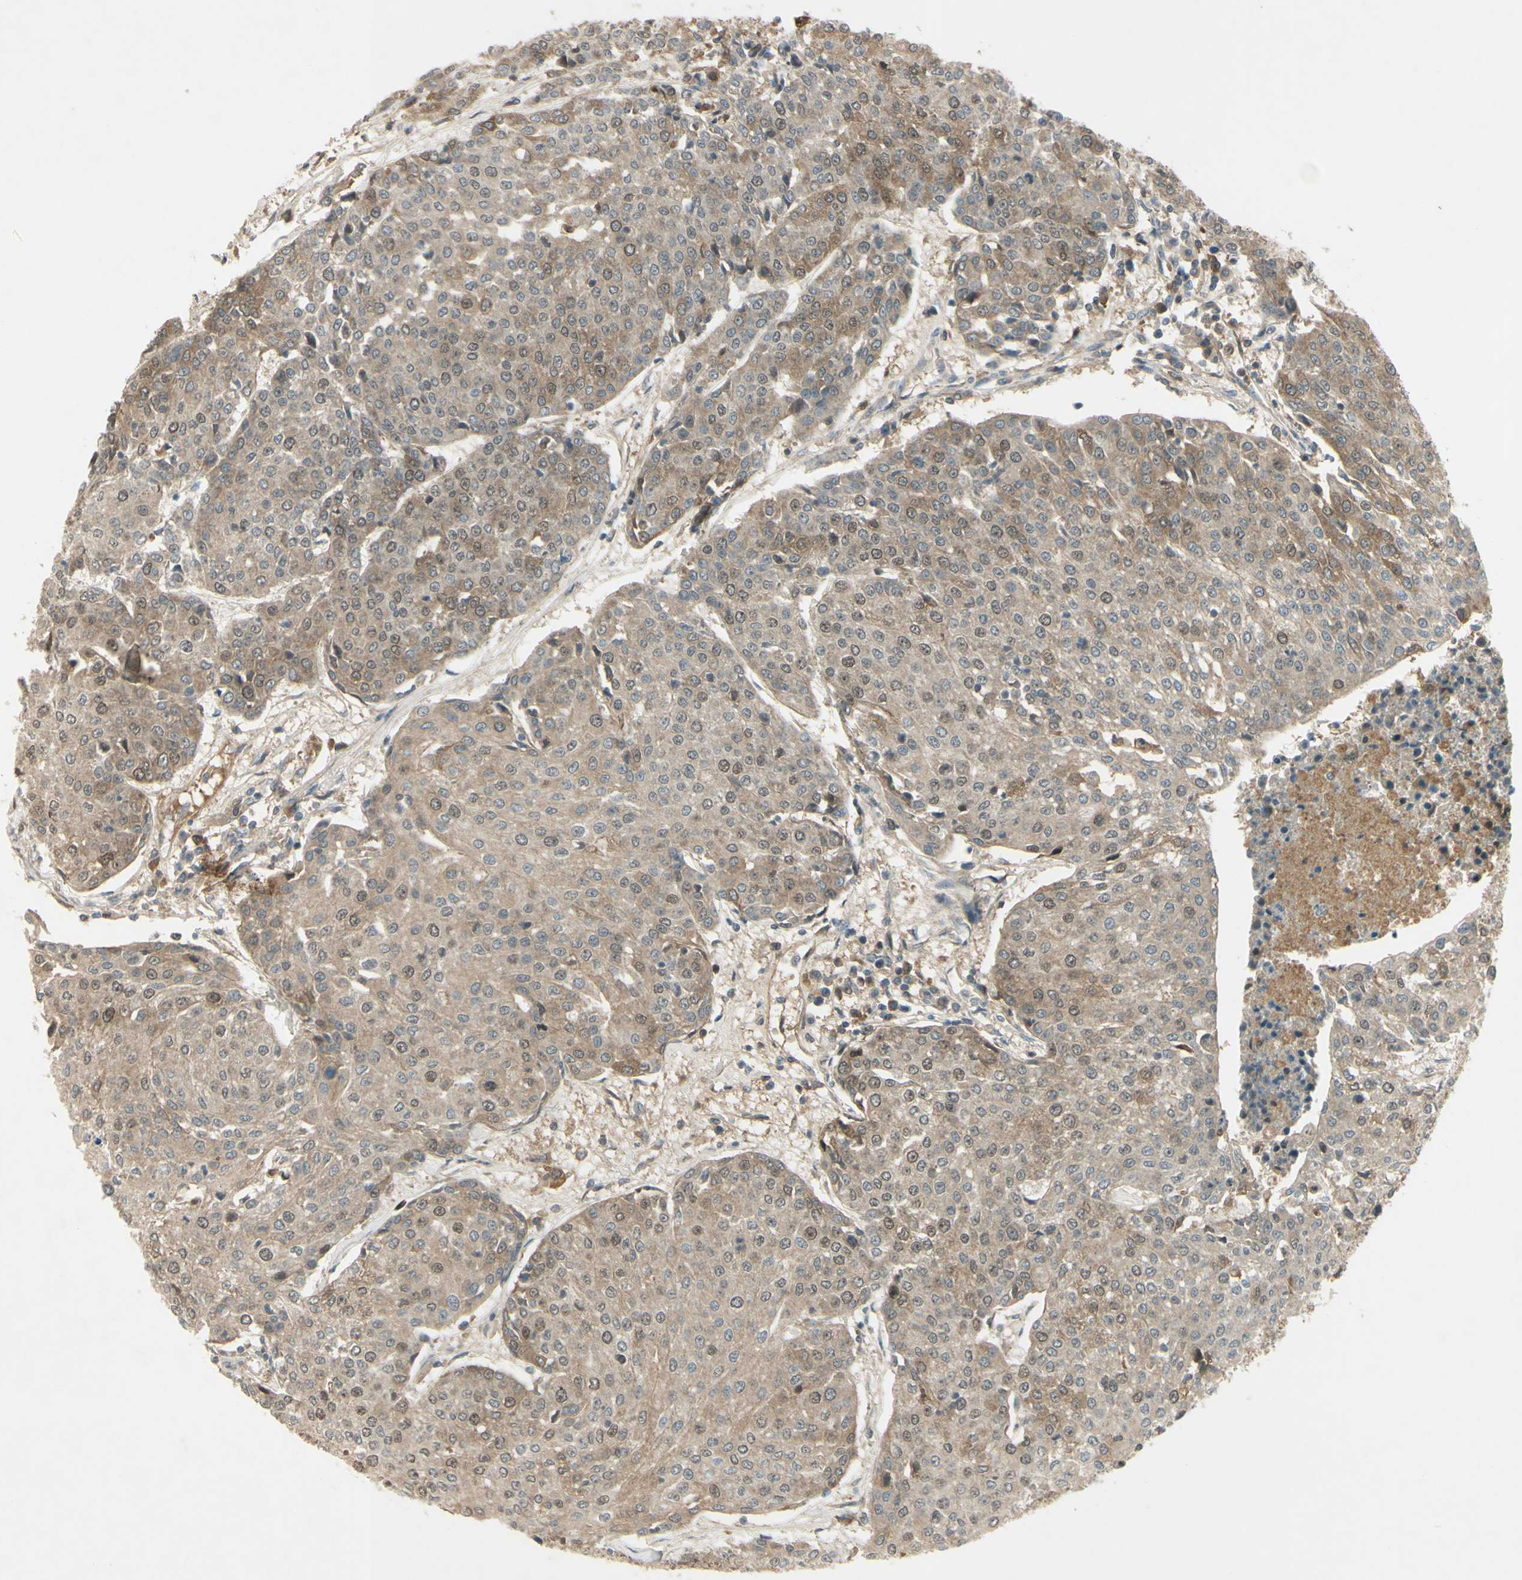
{"staining": {"intensity": "weak", "quantity": "<25%", "location": "nuclear"}, "tissue": "urothelial cancer", "cell_type": "Tumor cells", "image_type": "cancer", "snomed": [{"axis": "morphology", "description": "Urothelial carcinoma, High grade"}, {"axis": "topography", "description": "Urinary bladder"}], "caption": "This is an immunohistochemistry histopathology image of human high-grade urothelial carcinoma. There is no positivity in tumor cells.", "gene": "RAD18", "patient": {"sex": "female", "age": 85}}